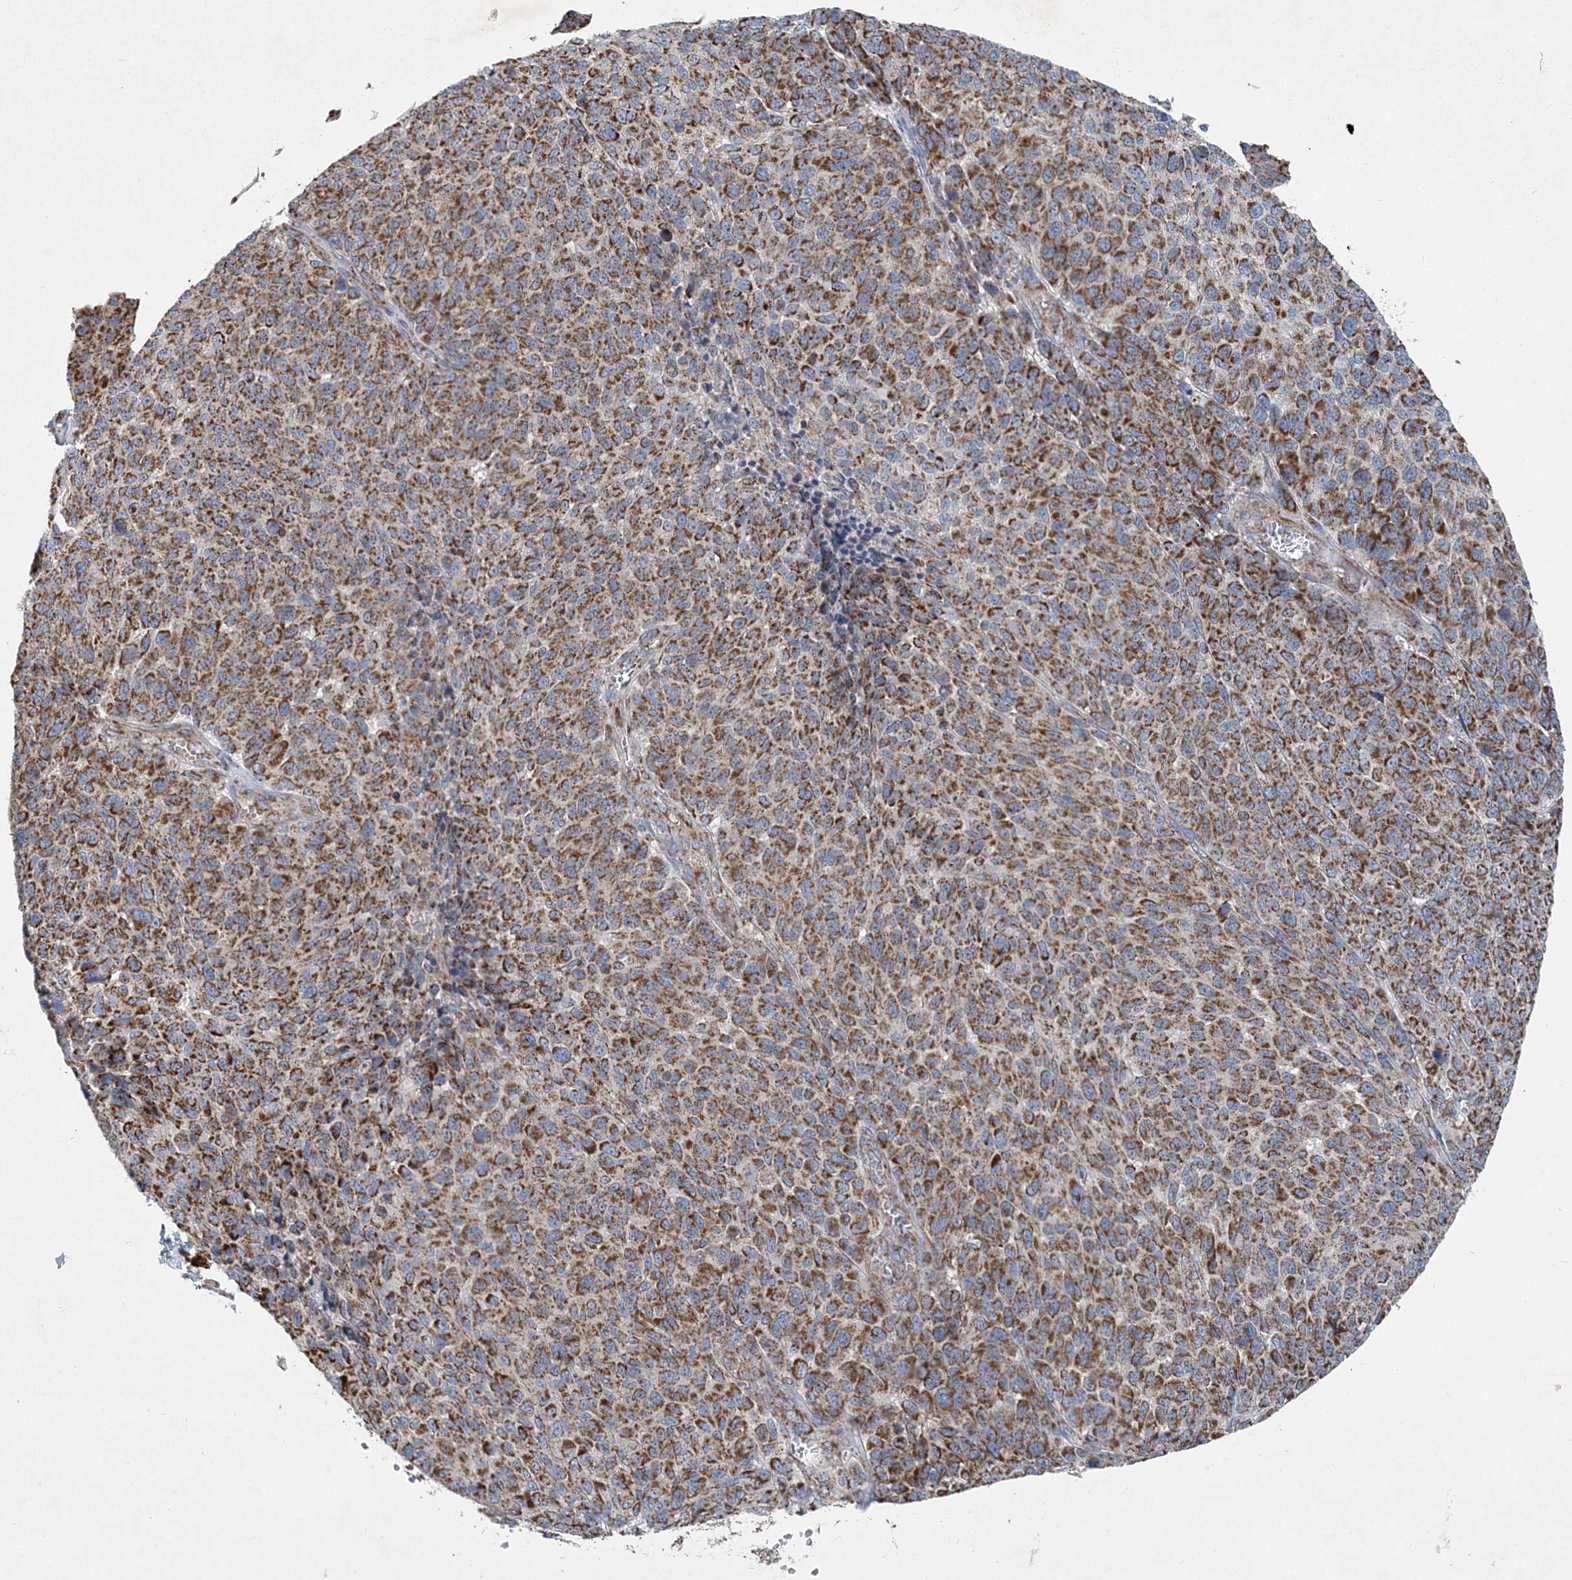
{"staining": {"intensity": "moderate", "quantity": ">75%", "location": "cytoplasmic/membranous"}, "tissue": "melanoma", "cell_type": "Tumor cells", "image_type": "cancer", "snomed": [{"axis": "morphology", "description": "Malignant melanoma, NOS"}, {"axis": "topography", "description": "Skin"}], "caption": "Protein expression analysis of human melanoma reveals moderate cytoplasmic/membranous staining in approximately >75% of tumor cells. (Stains: DAB (3,3'-diaminobenzidine) in brown, nuclei in blue, Microscopy: brightfield microscopy at high magnification).", "gene": "SPAG16", "patient": {"sex": "male", "age": 49}}